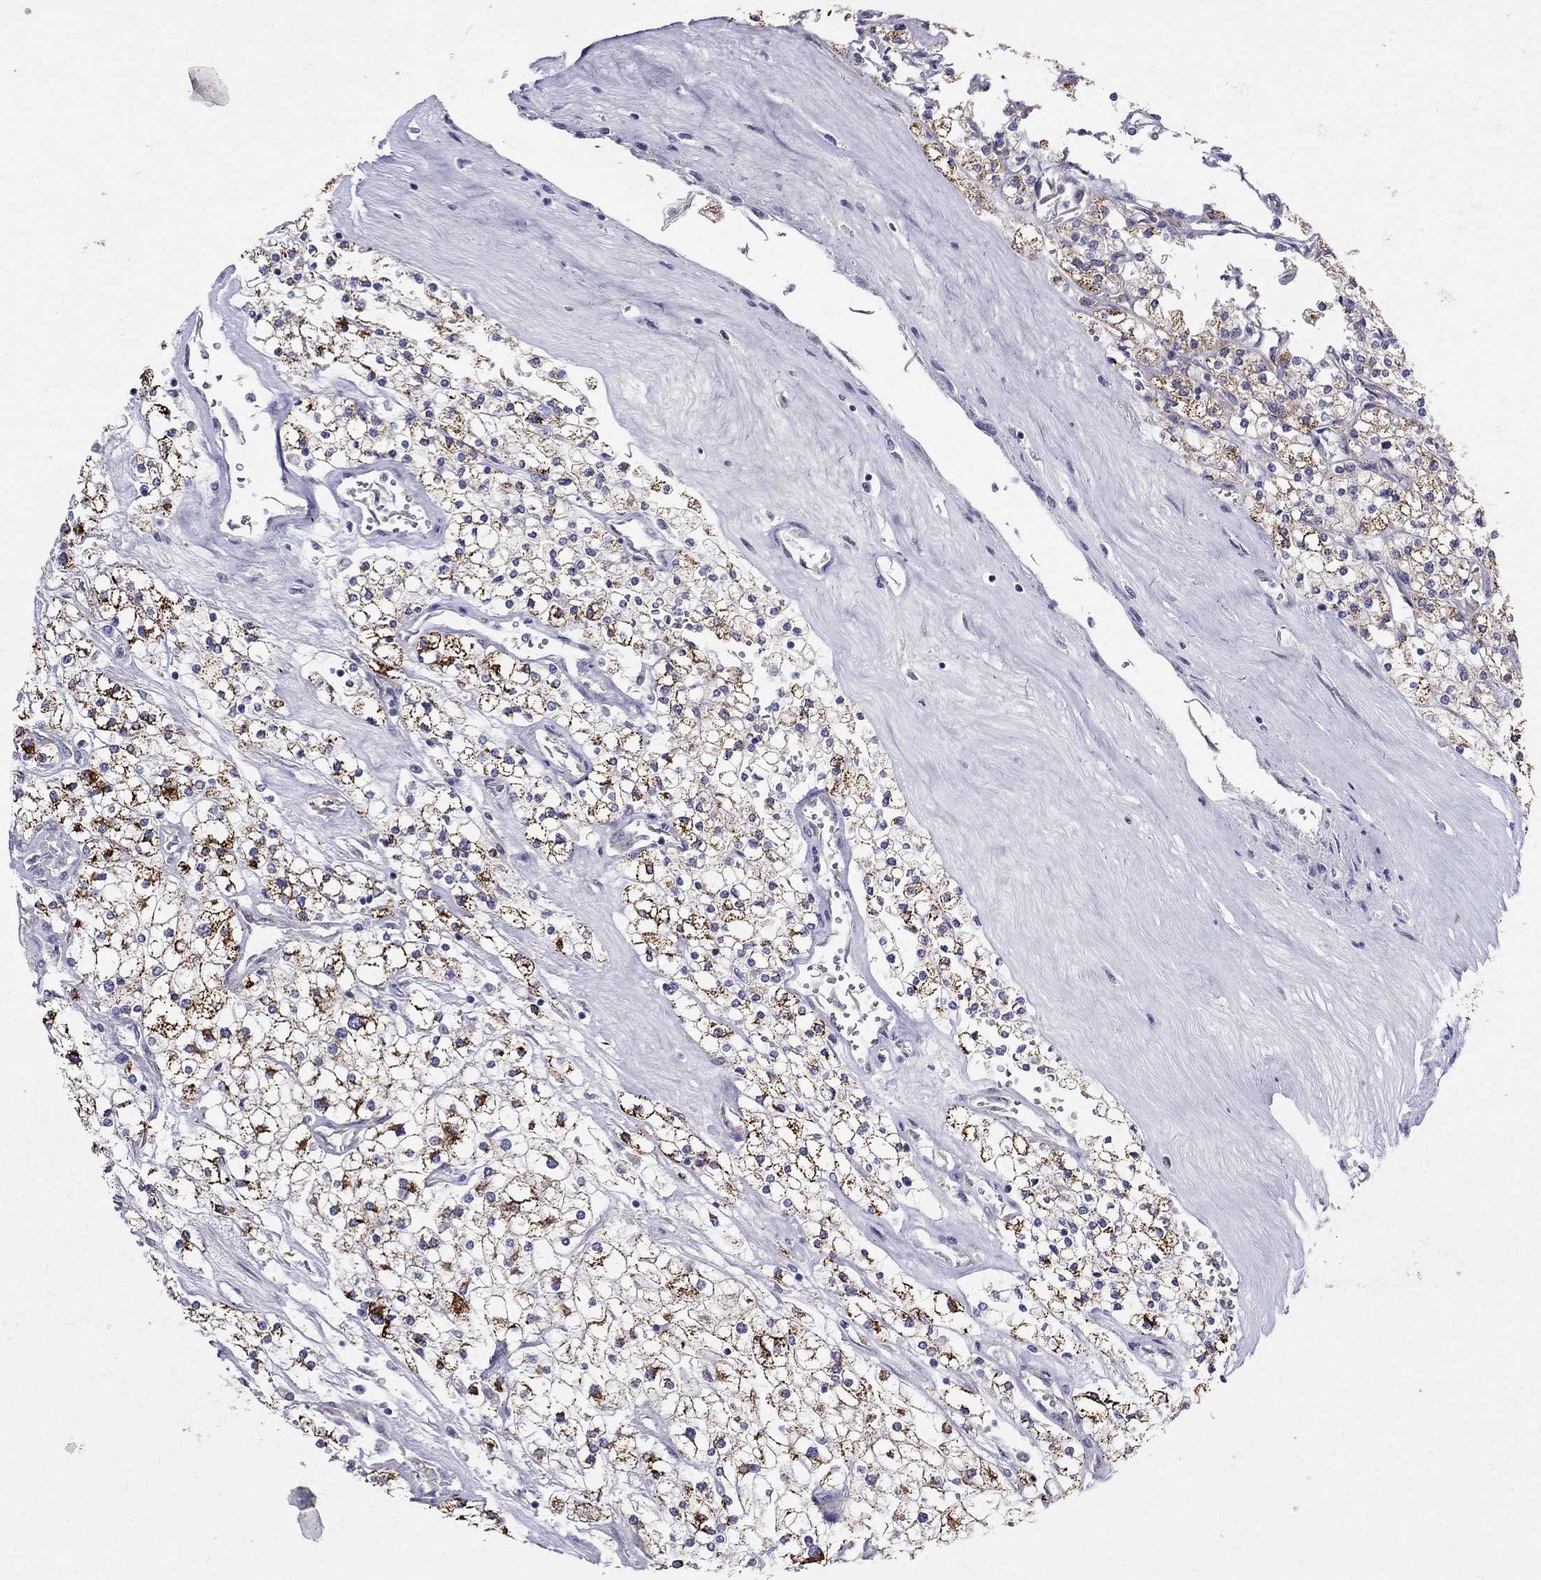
{"staining": {"intensity": "strong", "quantity": "25%-75%", "location": "cytoplasmic/membranous"}, "tissue": "renal cancer", "cell_type": "Tumor cells", "image_type": "cancer", "snomed": [{"axis": "morphology", "description": "Adenocarcinoma, NOS"}, {"axis": "topography", "description": "Kidney"}], "caption": "Renal cancer (adenocarcinoma) stained with a brown dye displays strong cytoplasmic/membranous positive staining in about 25%-75% of tumor cells.", "gene": "MYO3B", "patient": {"sex": "male", "age": 80}}